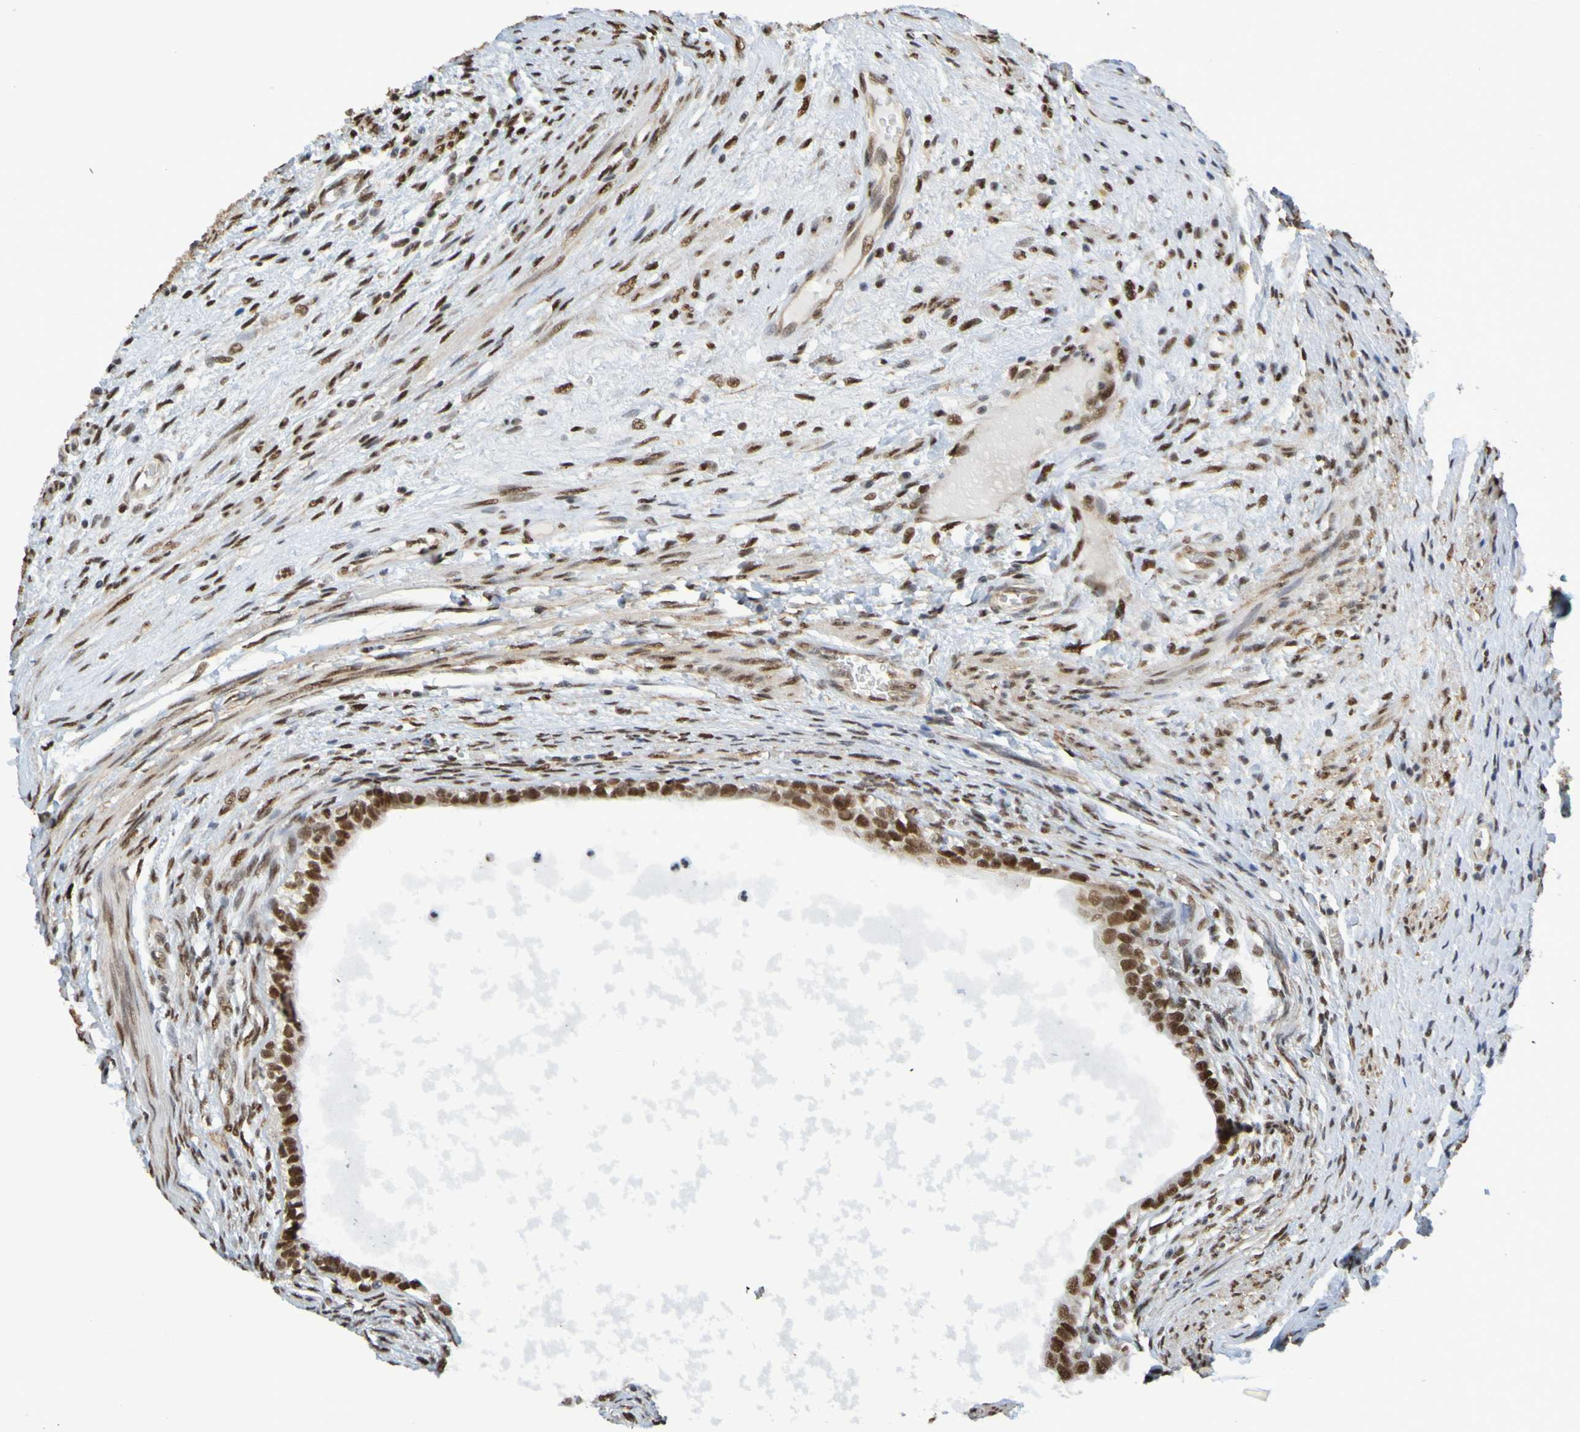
{"staining": {"intensity": "strong", "quantity": ">75%", "location": "nuclear"}, "tissue": "testis cancer", "cell_type": "Tumor cells", "image_type": "cancer", "snomed": [{"axis": "morphology", "description": "Carcinoma, Embryonal, NOS"}, {"axis": "topography", "description": "Testis"}], "caption": "Immunohistochemical staining of human embryonal carcinoma (testis) shows strong nuclear protein positivity in about >75% of tumor cells.", "gene": "HDAC2", "patient": {"sex": "male", "age": 26}}